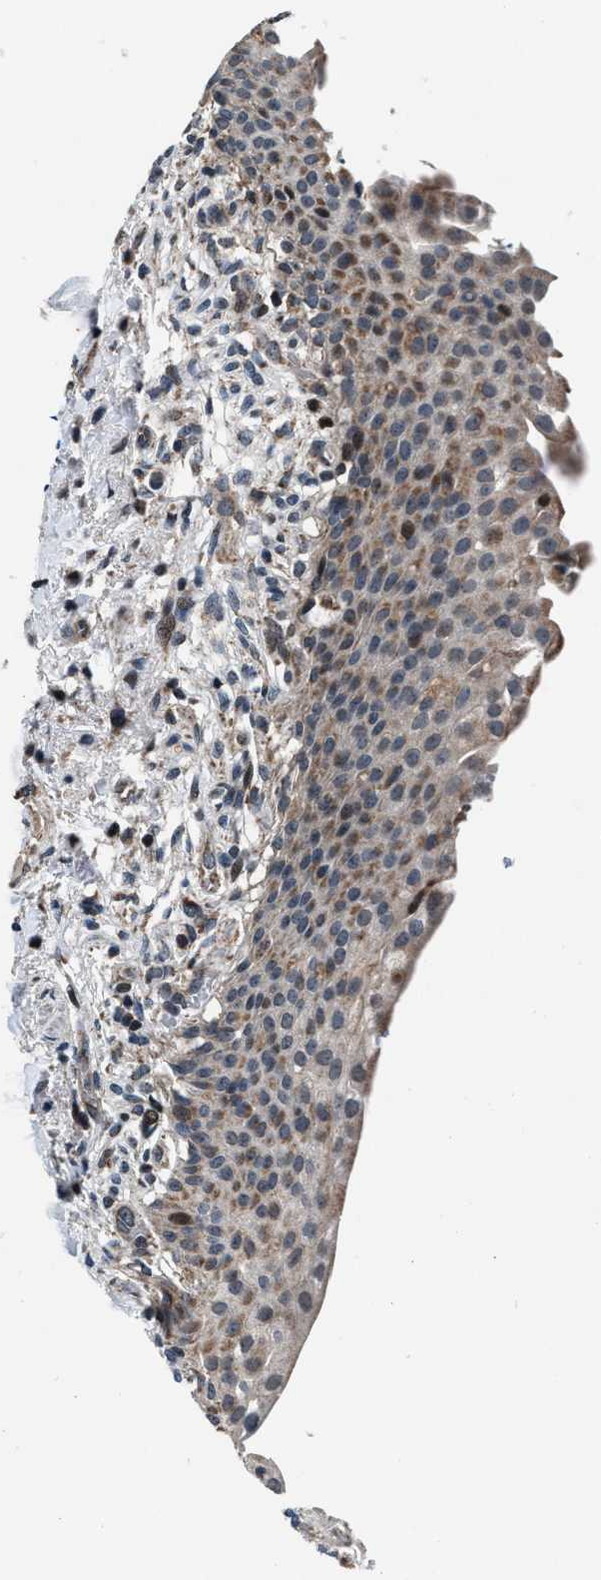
{"staining": {"intensity": "weak", "quantity": ">75%", "location": "cytoplasmic/membranous"}, "tissue": "urinary bladder", "cell_type": "Urothelial cells", "image_type": "normal", "snomed": [{"axis": "morphology", "description": "Normal tissue, NOS"}, {"axis": "topography", "description": "Urinary bladder"}], "caption": "An IHC image of benign tissue is shown. Protein staining in brown labels weak cytoplasmic/membranous positivity in urinary bladder within urothelial cells. (Brightfield microscopy of DAB IHC at high magnification).", "gene": "PRRC2B", "patient": {"sex": "female", "age": 60}}